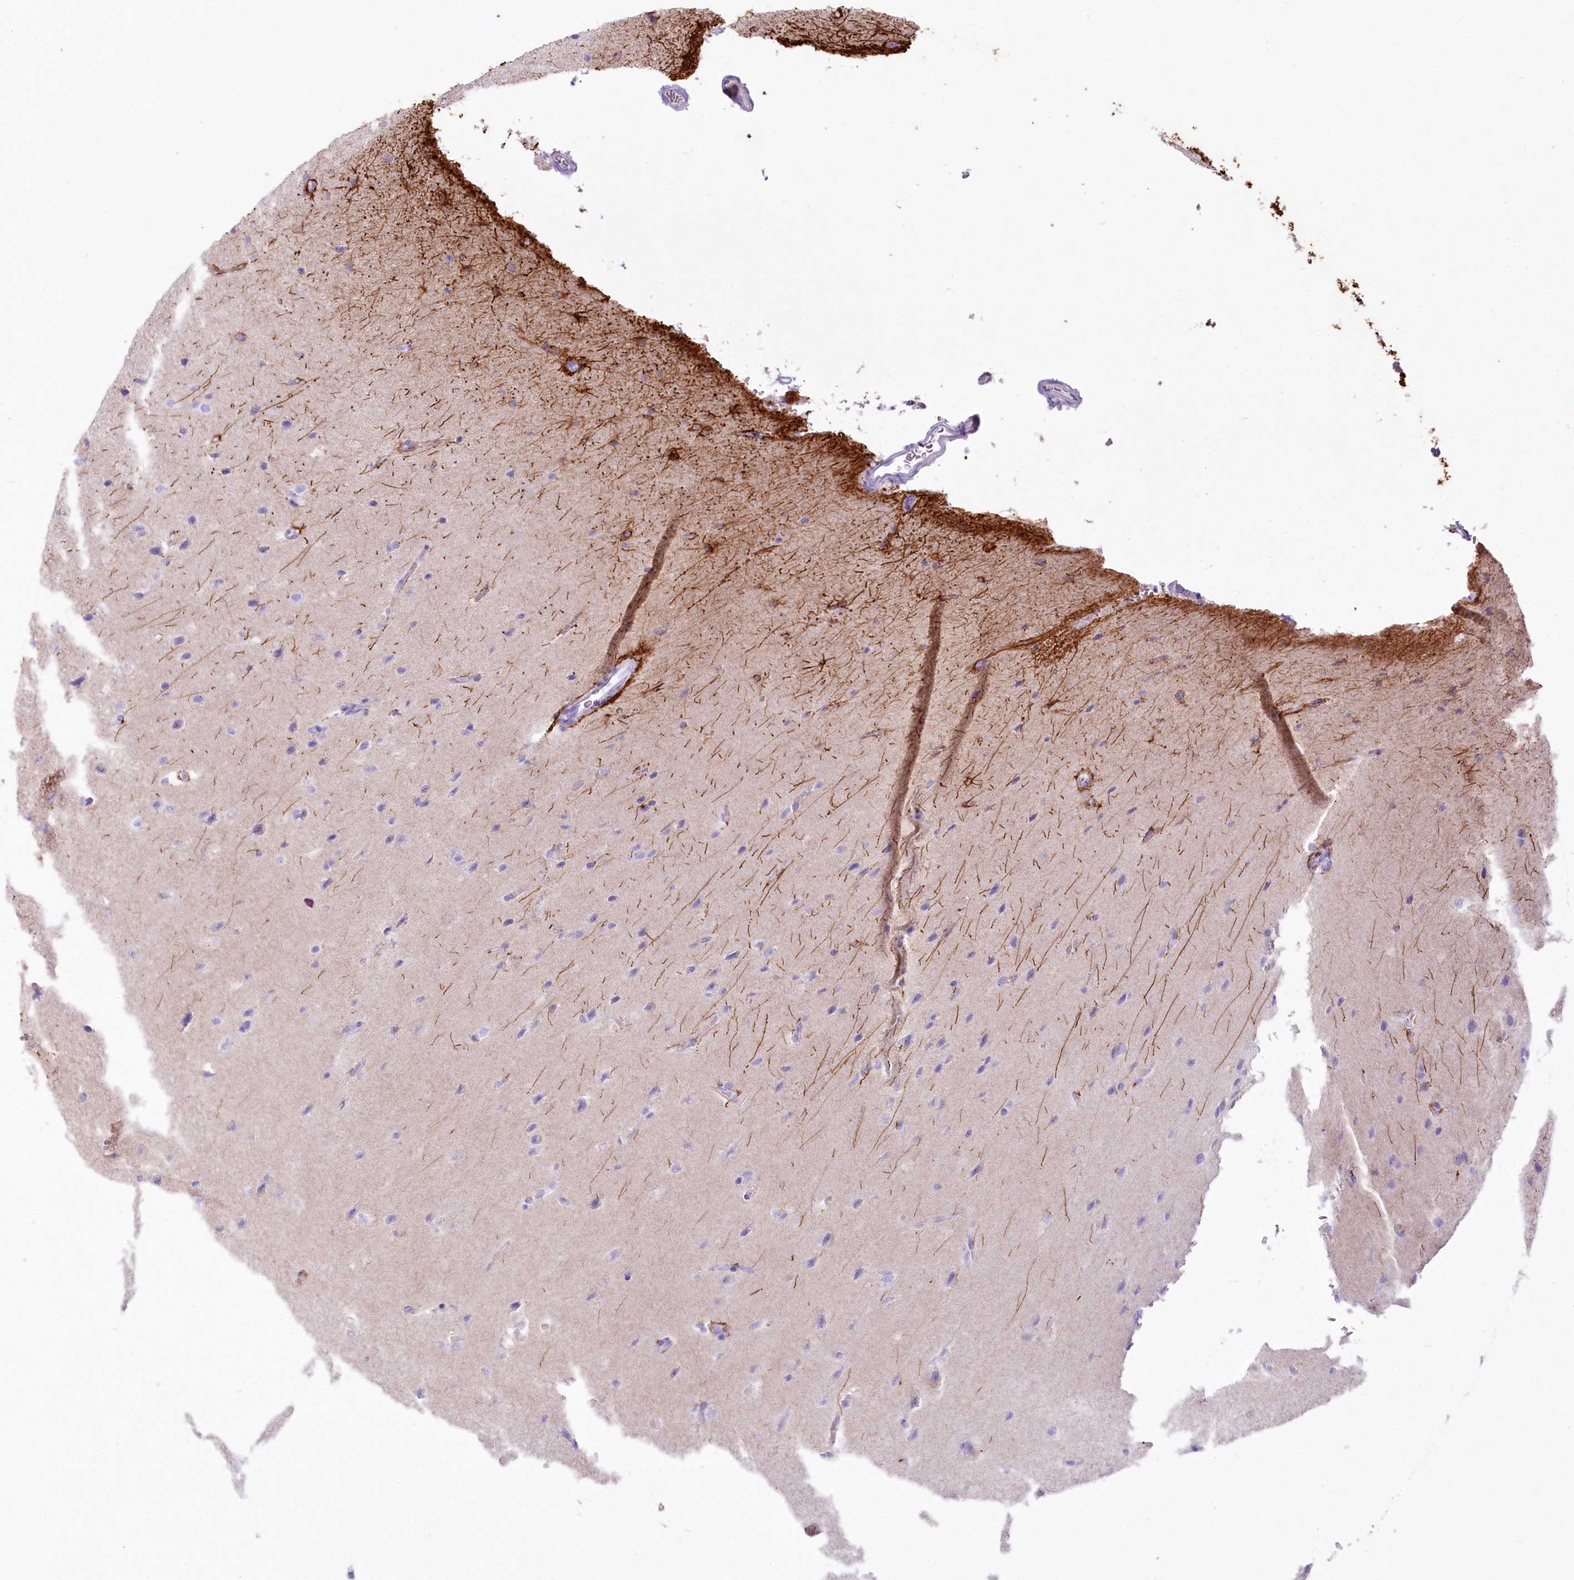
{"staining": {"intensity": "negative", "quantity": "none", "location": "none"}, "tissue": "glioma", "cell_type": "Tumor cells", "image_type": "cancer", "snomed": [{"axis": "morphology", "description": "Glioma, malignant, Low grade"}, {"axis": "topography", "description": "Brain"}], "caption": "DAB immunohistochemical staining of human glioma reveals no significant staining in tumor cells. The staining was performed using DAB to visualize the protein expression in brown, while the nuclei were stained in blue with hematoxylin (Magnification: 20x).", "gene": "IFIT5", "patient": {"sex": "female", "age": 37}}